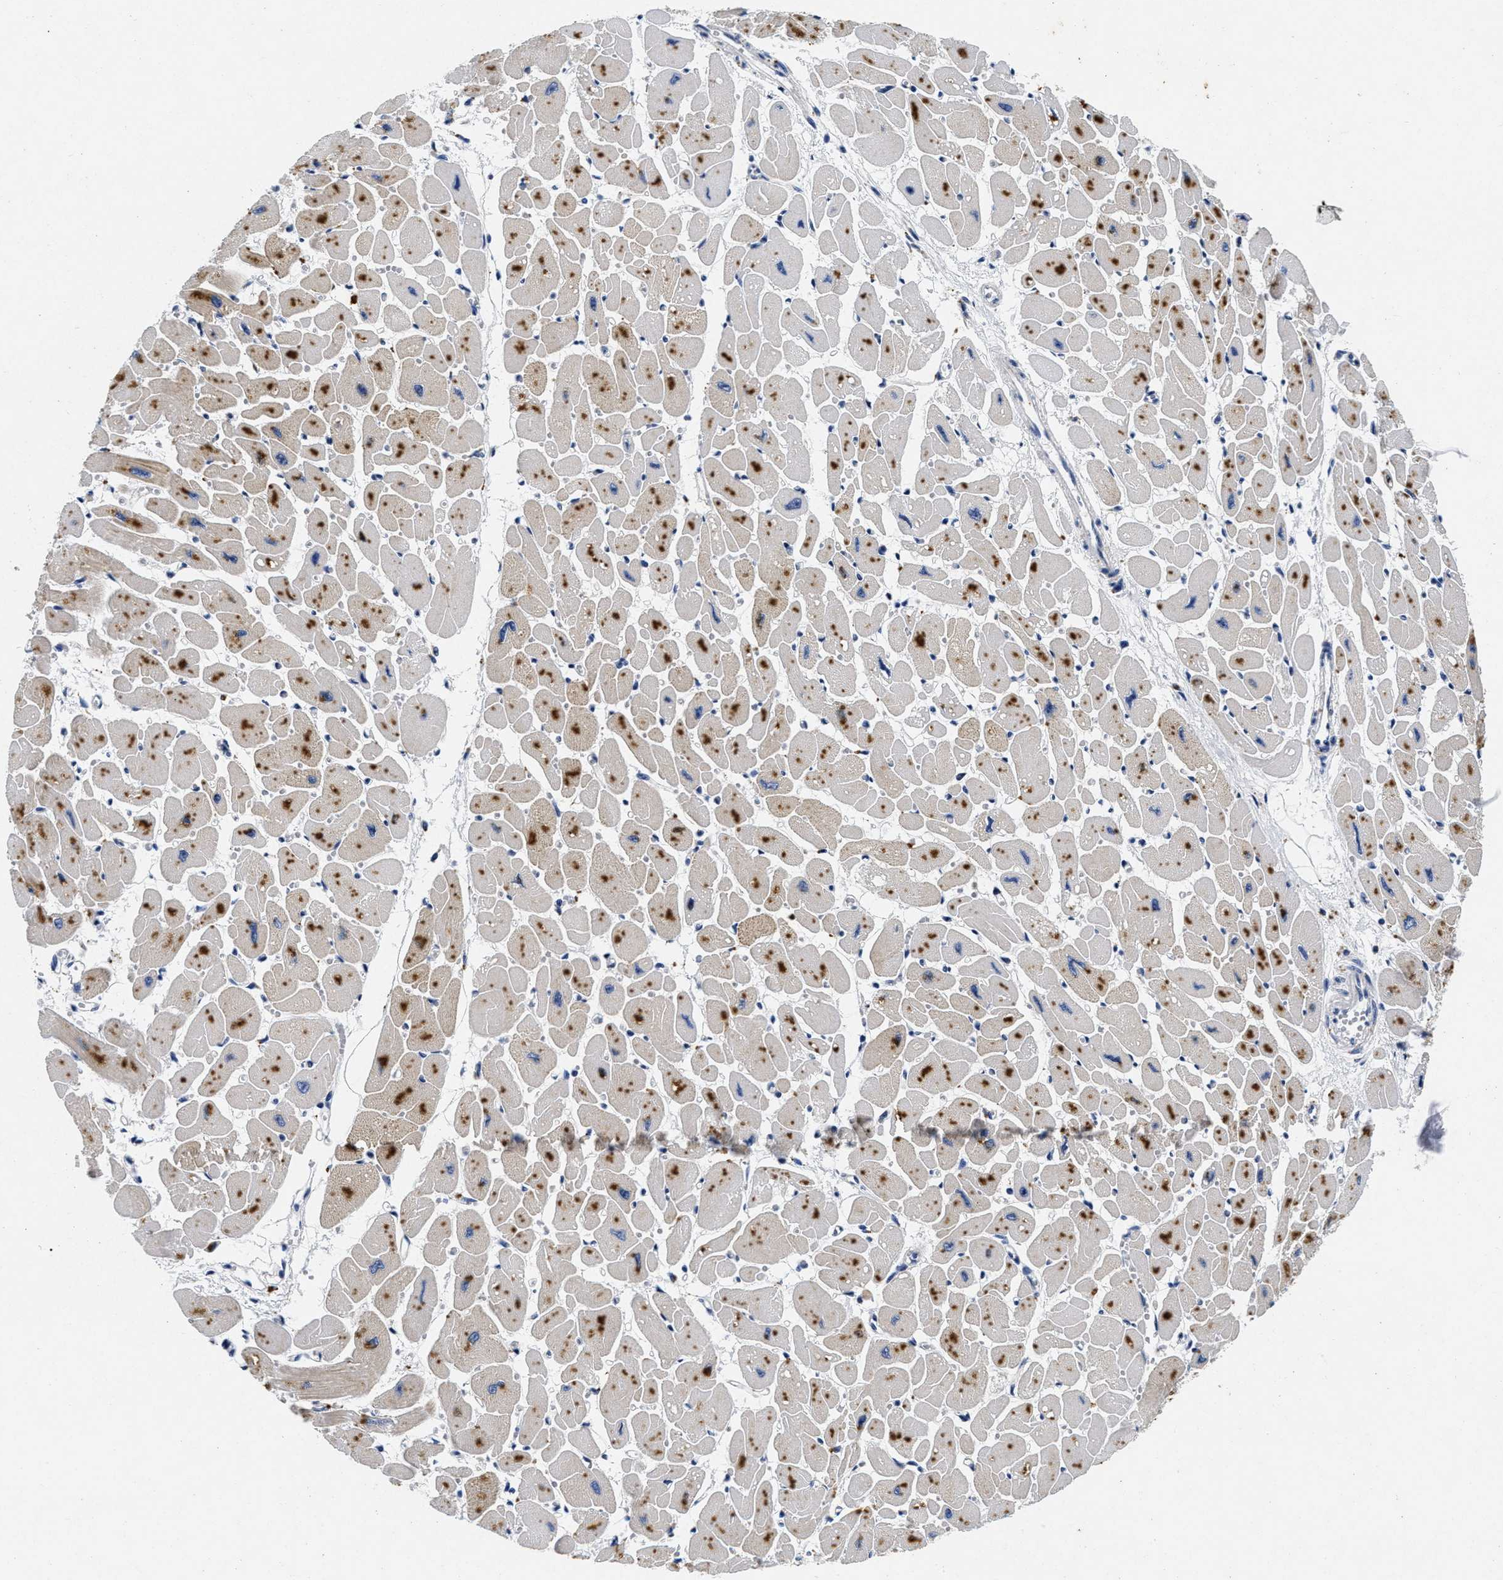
{"staining": {"intensity": "moderate", "quantity": ">75%", "location": "cytoplasmic/membranous"}, "tissue": "heart muscle", "cell_type": "Cardiomyocytes", "image_type": "normal", "snomed": [{"axis": "morphology", "description": "Normal tissue, NOS"}, {"axis": "topography", "description": "Heart"}], "caption": "DAB (3,3'-diaminobenzidine) immunohistochemical staining of unremarkable human heart muscle exhibits moderate cytoplasmic/membranous protein expression in approximately >75% of cardiomyocytes.", "gene": "LAD1", "patient": {"sex": "female", "age": 54}}